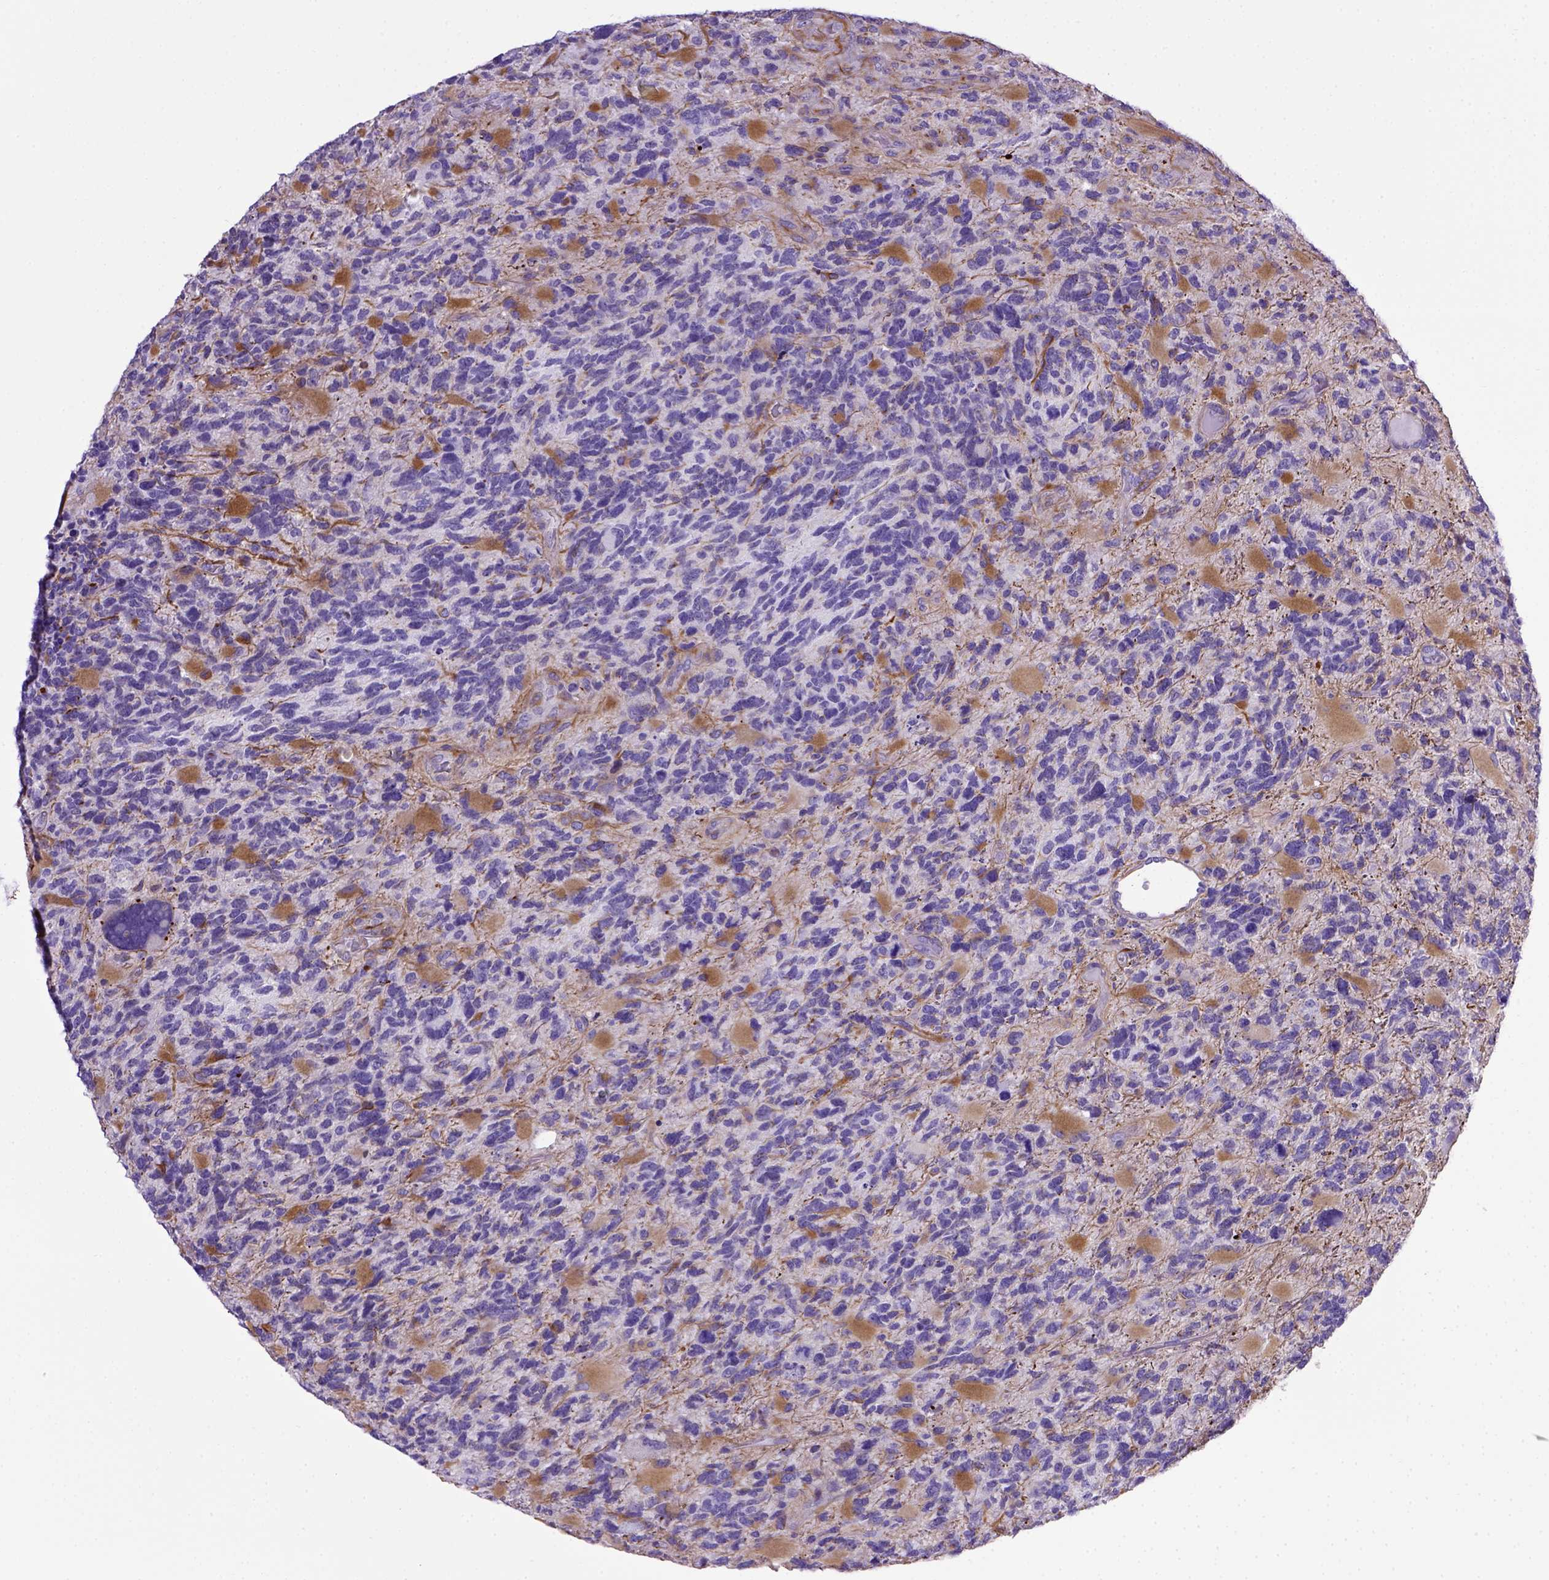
{"staining": {"intensity": "negative", "quantity": "none", "location": "none"}, "tissue": "glioma", "cell_type": "Tumor cells", "image_type": "cancer", "snomed": [{"axis": "morphology", "description": "Glioma, malignant, High grade"}, {"axis": "topography", "description": "Brain"}], "caption": "Immunohistochemical staining of human glioma exhibits no significant staining in tumor cells. (DAB immunohistochemistry, high magnification).", "gene": "ADAM12", "patient": {"sex": "female", "age": 71}}